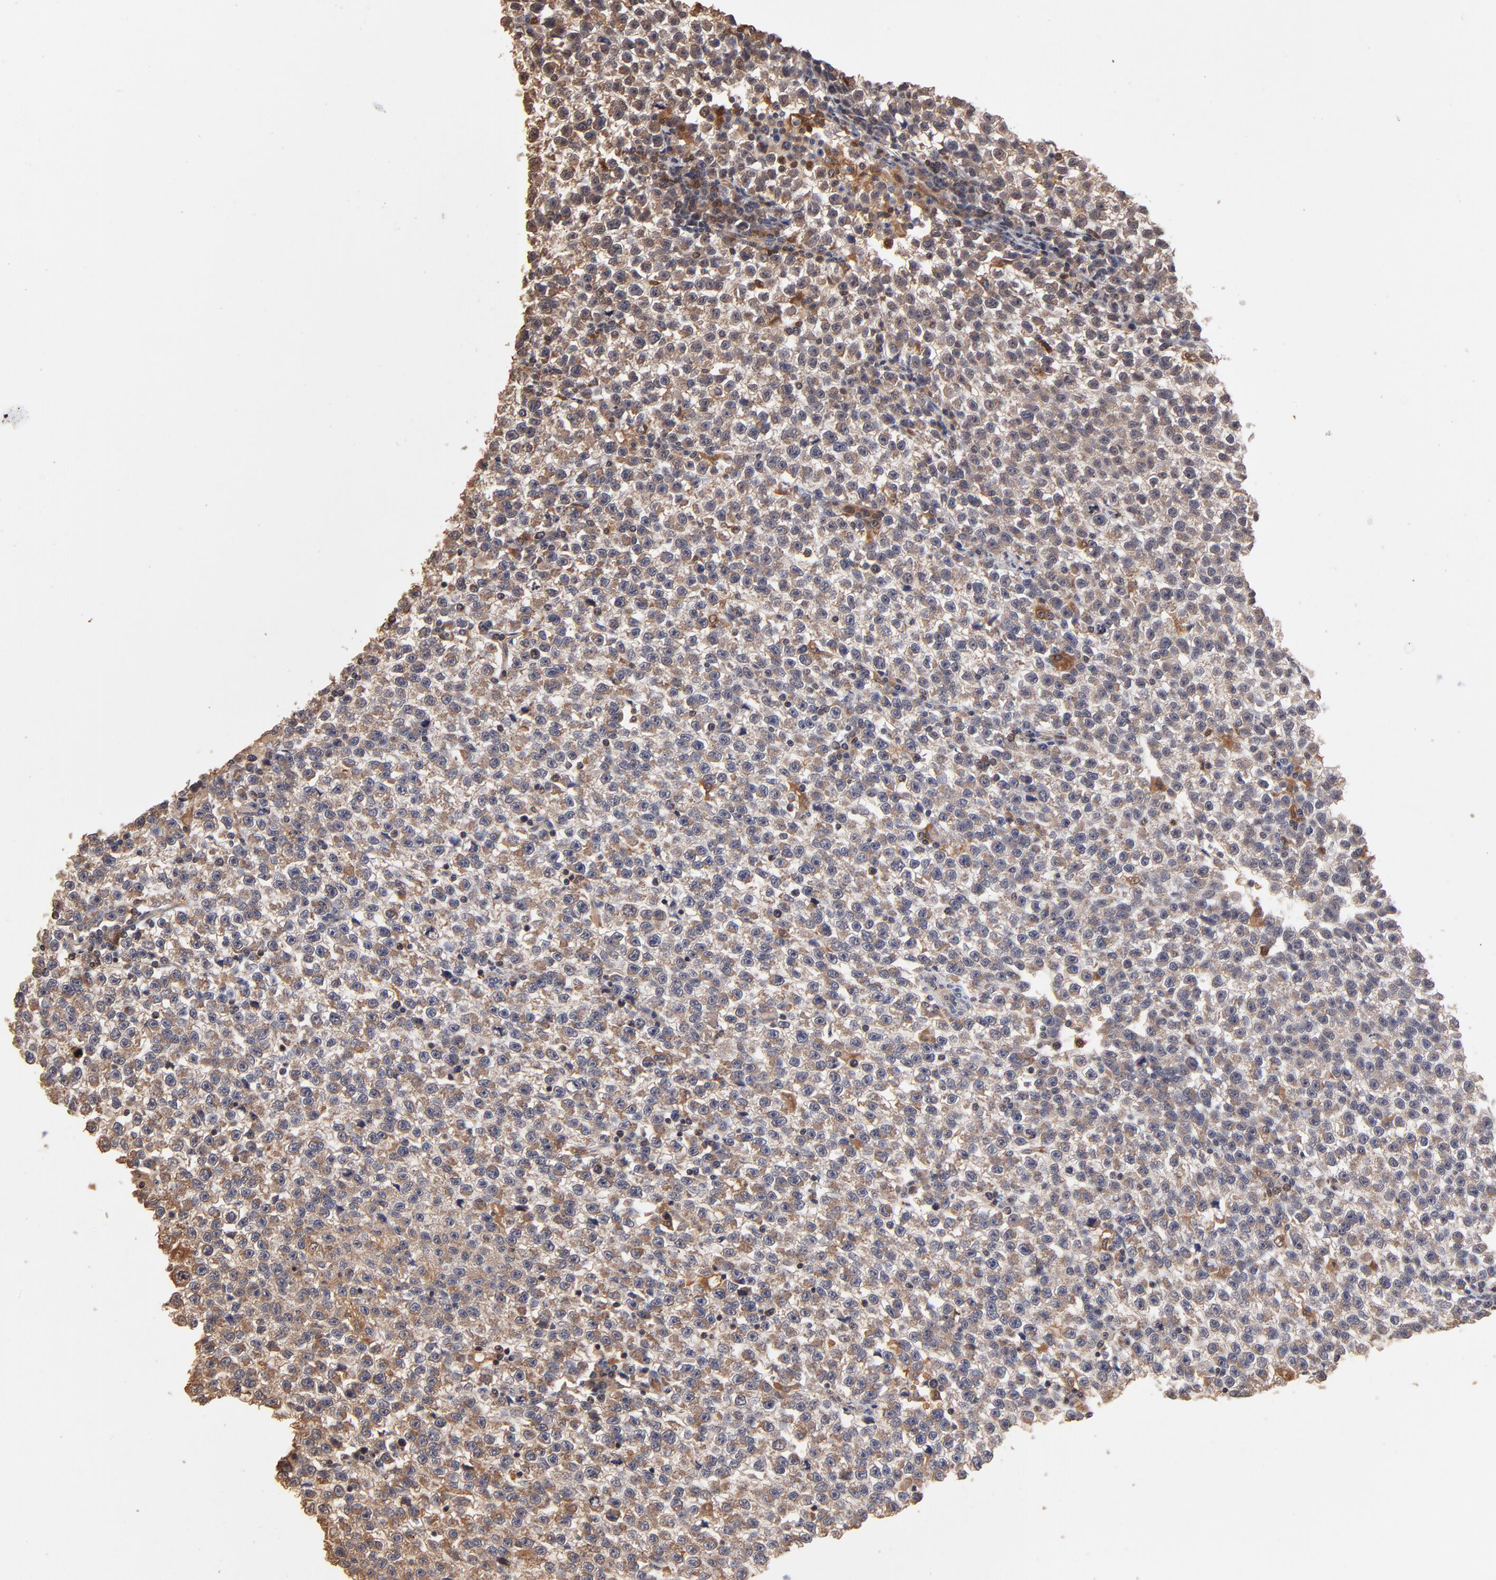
{"staining": {"intensity": "weak", "quantity": ">75%", "location": "cytoplasmic/membranous"}, "tissue": "testis cancer", "cell_type": "Tumor cells", "image_type": "cancer", "snomed": [{"axis": "morphology", "description": "Seminoma, NOS"}, {"axis": "topography", "description": "Testis"}], "caption": "Protein analysis of testis cancer (seminoma) tissue reveals weak cytoplasmic/membranous expression in about >75% of tumor cells.", "gene": "CASP1", "patient": {"sex": "male", "age": 35}}